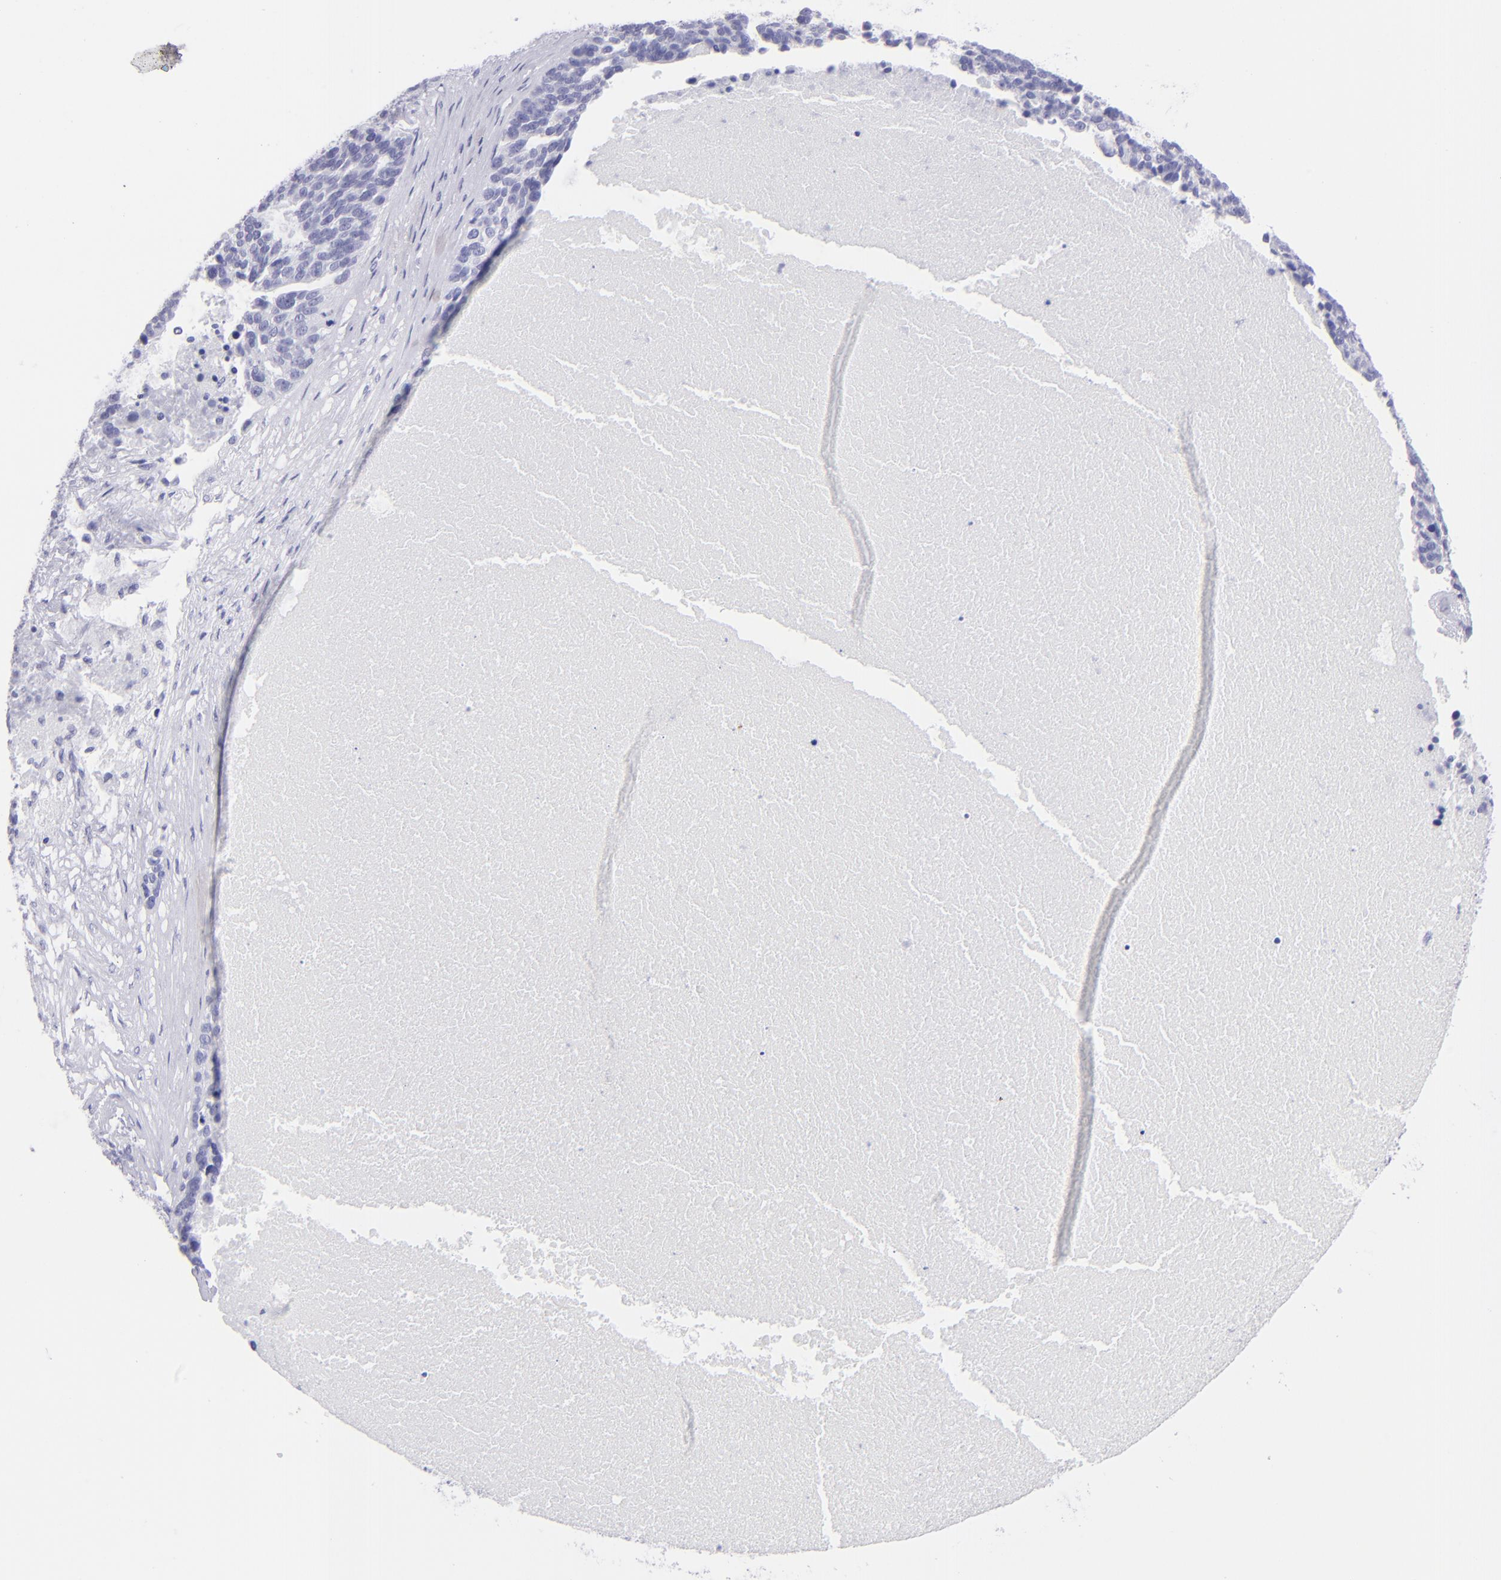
{"staining": {"intensity": "negative", "quantity": "none", "location": "none"}, "tissue": "ovarian cancer", "cell_type": "Tumor cells", "image_type": "cancer", "snomed": [{"axis": "morphology", "description": "Cystadenocarcinoma, serous, NOS"}, {"axis": "topography", "description": "Ovary"}], "caption": "This is an immunohistochemistry histopathology image of human serous cystadenocarcinoma (ovarian). There is no staining in tumor cells.", "gene": "SLC1A3", "patient": {"sex": "female", "age": 59}}